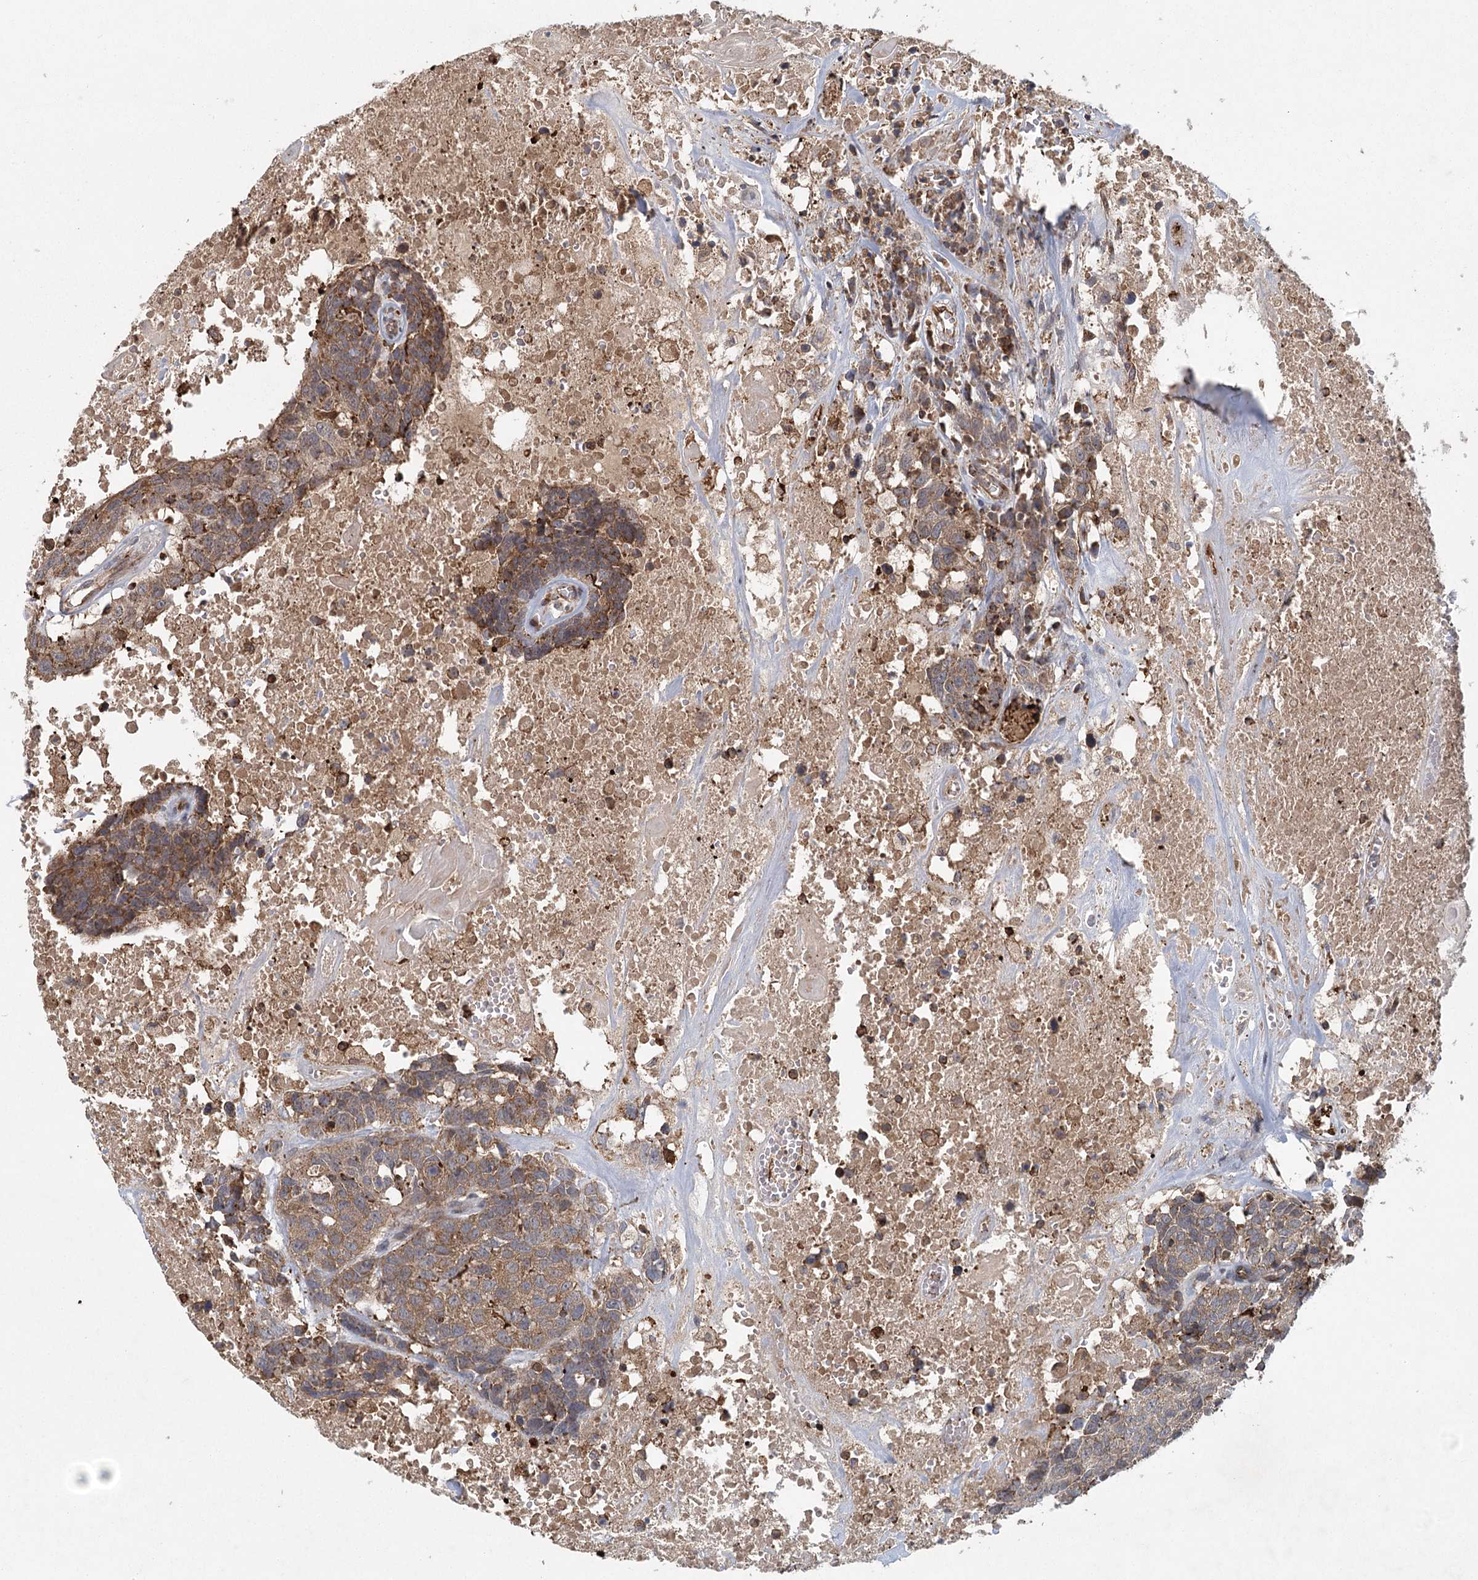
{"staining": {"intensity": "moderate", "quantity": "25%-75%", "location": "cytoplasmic/membranous"}, "tissue": "head and neck cancer", "cell_type": "Tumor cells", "image_type": "cancer", "snomed": [{"axis": "morphology", "description": "Squamous cell carcinoma, NOS"}, {"axis": "topography", "description": "Head-Neck"}], "caption": "Head and neck cancer (squamous cell carcinoma) stained with a brown dye displays moderate cytoplasmic/membranous positive staining in about 25%-75% of tumor cells.", "gene": "PLEKHA7", "patient": {"sex": "male", "age": 66}}